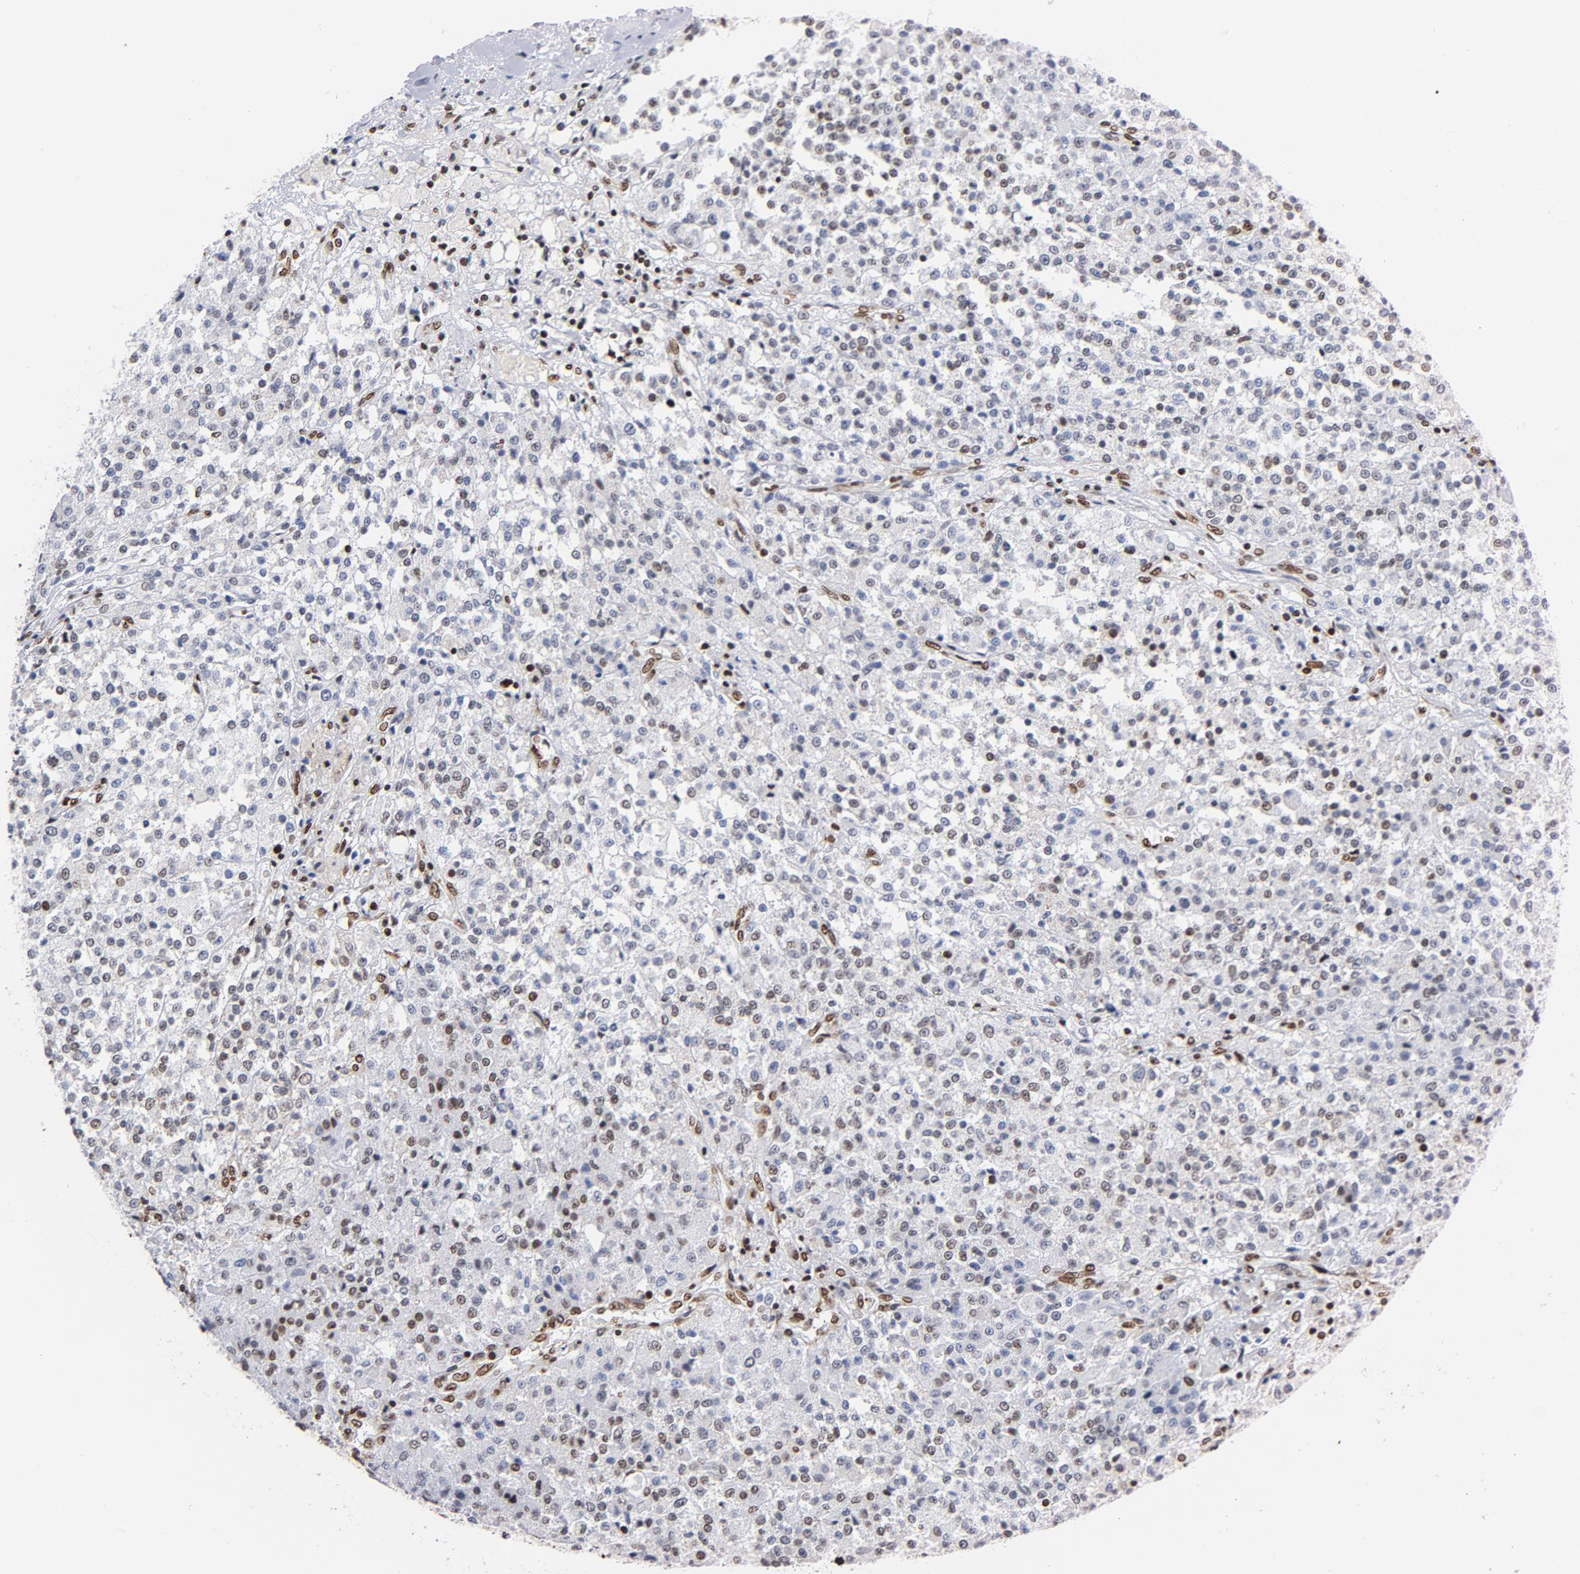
{"staining": {"intensity": "moderate", "quantity": "25%-75%", "location": "nuclear"}, "tissue": "testis cancer", "cell_type": "Tumor cells", "image_type": "cancer", "snomed": [{"axis": "morphology", "description": "Seminoma, NOS"}, {"axis": "topography", "description": "Testis"}], "caption": "This image reveals immunohistochemistry (IHC) staining of human seminoma (testis), with medium moderate nuclear staining in about 25%-75% of tumor cells.", "gene": "TOP2B", "patient": {"sex": "male", "age": 59}}